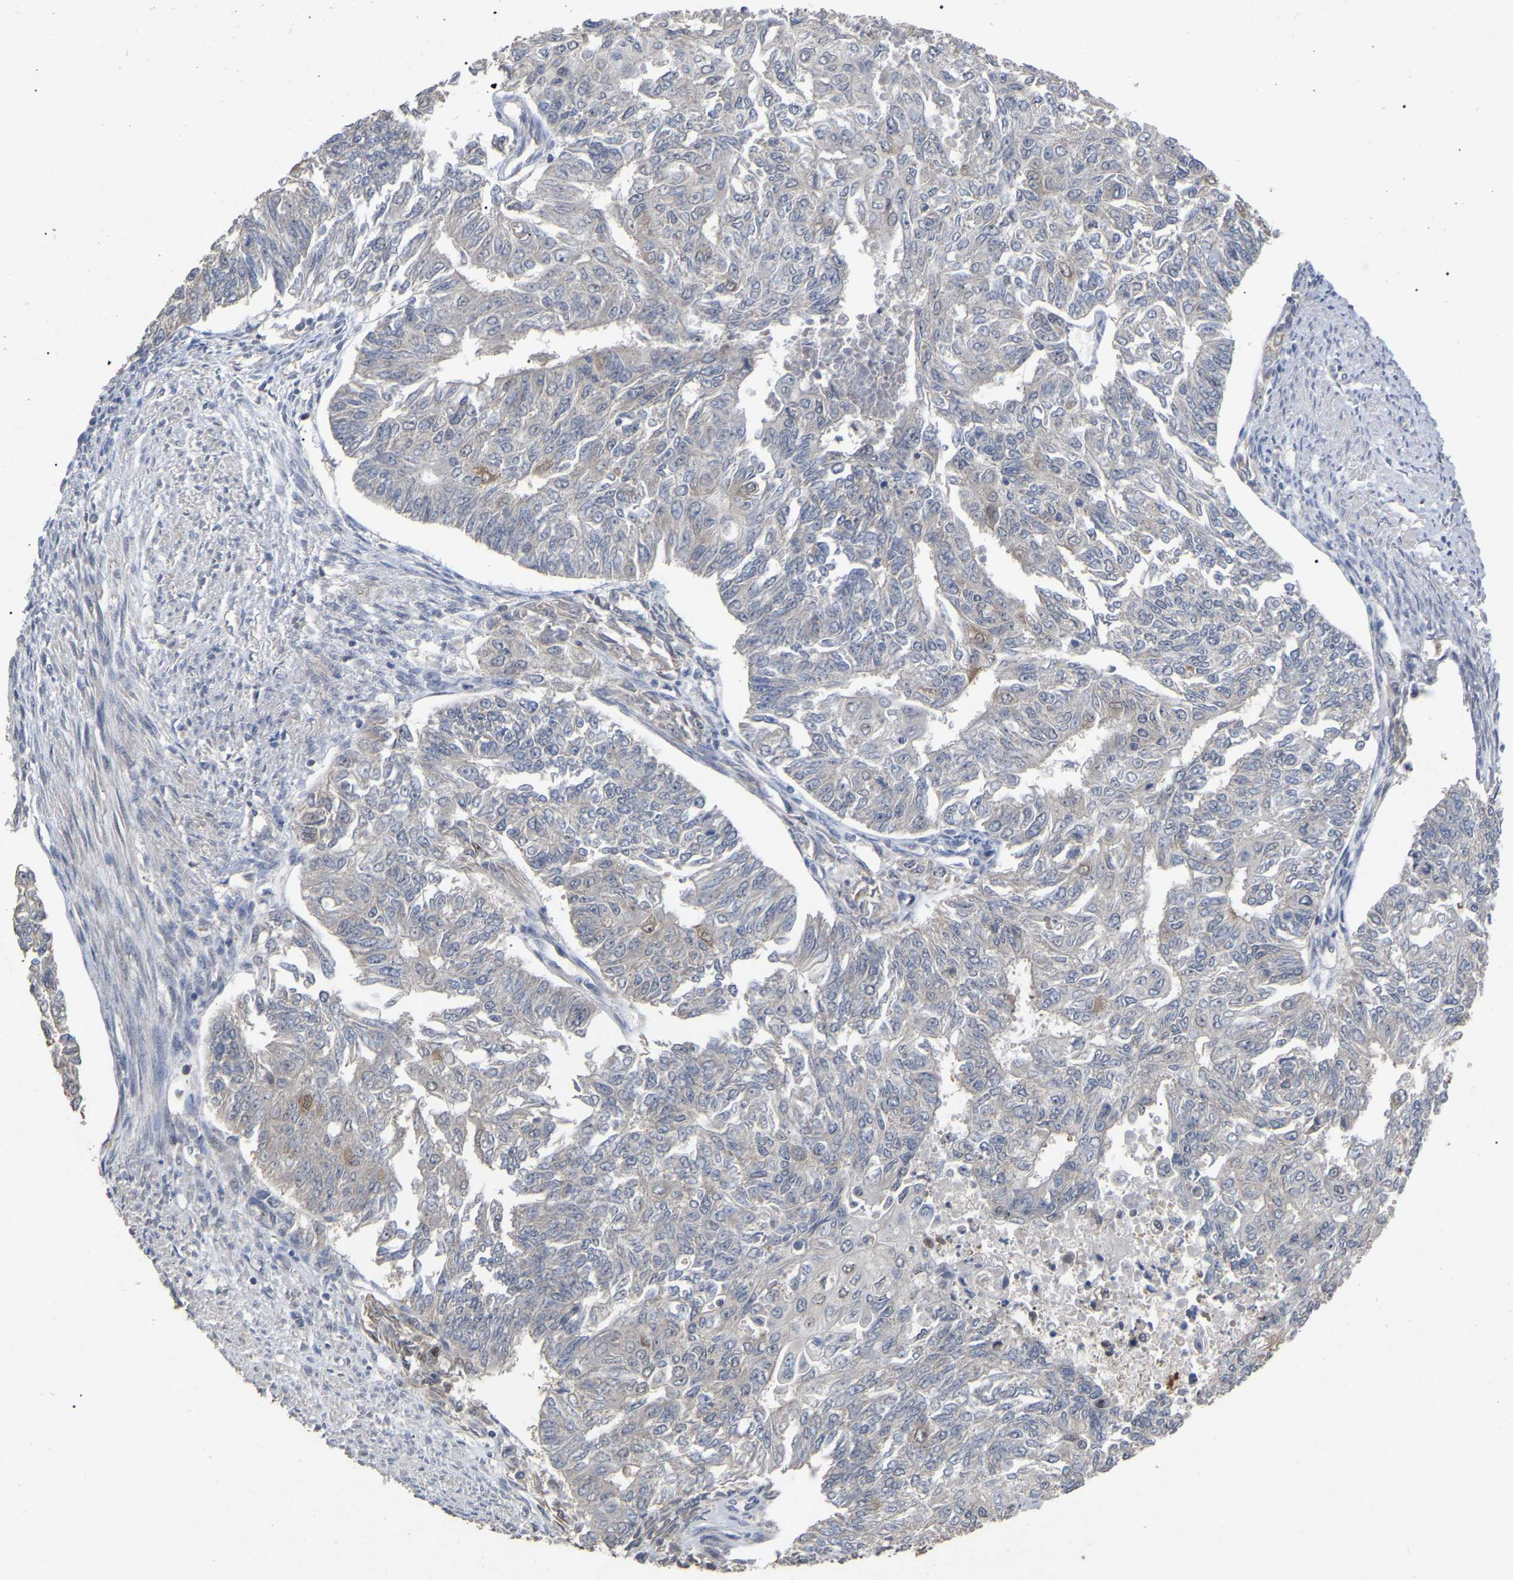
{"staining": {"intensity": "negative", "quantity": "none", "location": "none"}, "tissue": "endometrial cancer", "cell_type": "Tumor cells", "image_type": "cancer", "snomed": [{"axis": "morphology", "description": "Adenocarcinoma, NOS"}, {"axis": "topography", "description": "Endometrium"}], "caption": "Immunohistochemical staining of endometrial adenocarcinoma shows no significant positivity in tumor cells. (Stains: DAB (3,3'-diaminobenzidine) IHC with hematoxylin counter stain, Microscopy: brightfield microscopy at high magnification).", "gene": "JAZF1", "patient": {"sex": "female", "age": 32}}